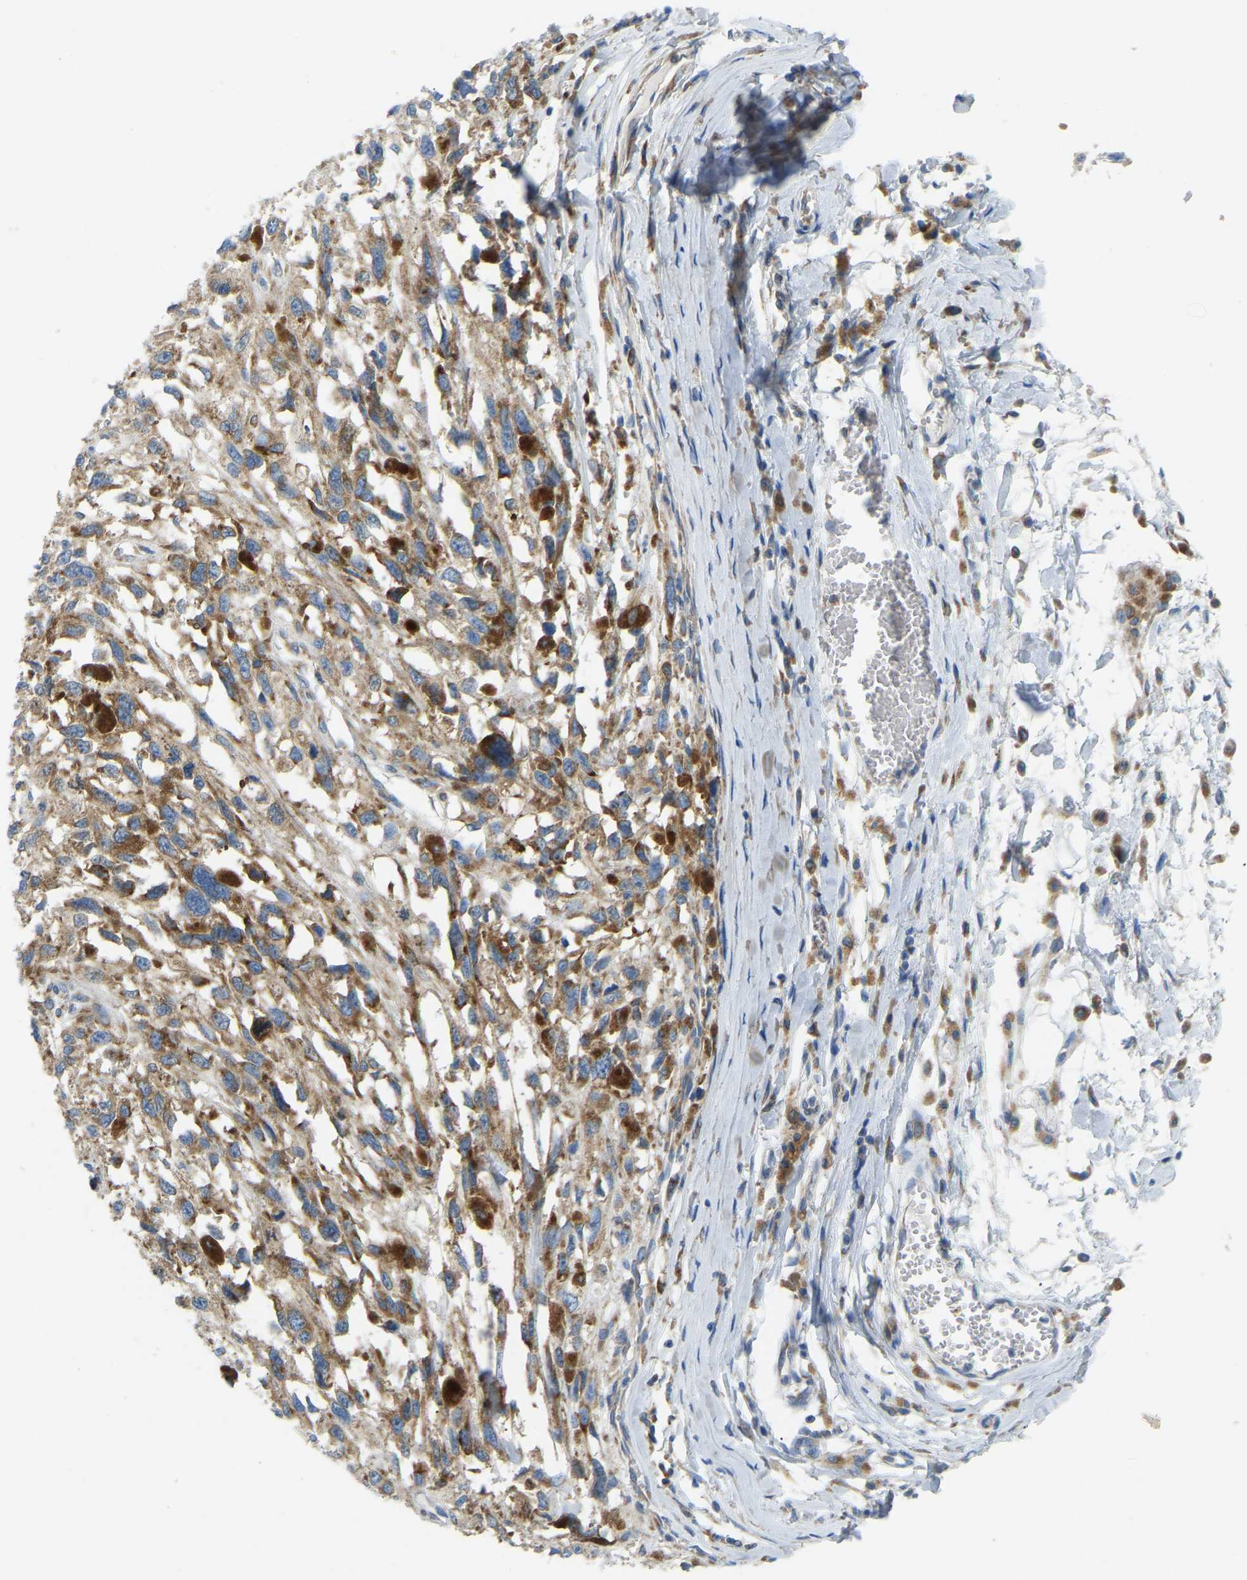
{"staining": {"intensity": "weak", "quantity": ">75%", "location": "cytoplasmic/membranous"}, "tissue": "melanoma", "cell_type": "Tumor cells", "image_type": "cancer", "snomed": [{"axis": "morphology", "description": "Malignant melanoma, Metastatic site"}, {"axis": "topography", "description": "Lymph node"}], "caption": "Immunohistochemistry (IHC) of human malignant melanoma (metastatic site) demonstrates low levels of weak cytoplasmic/membranous expression in approximately >75% of tumor cells.", "gene": "SND1", "patient": {"sex": "male", "age": 59}}